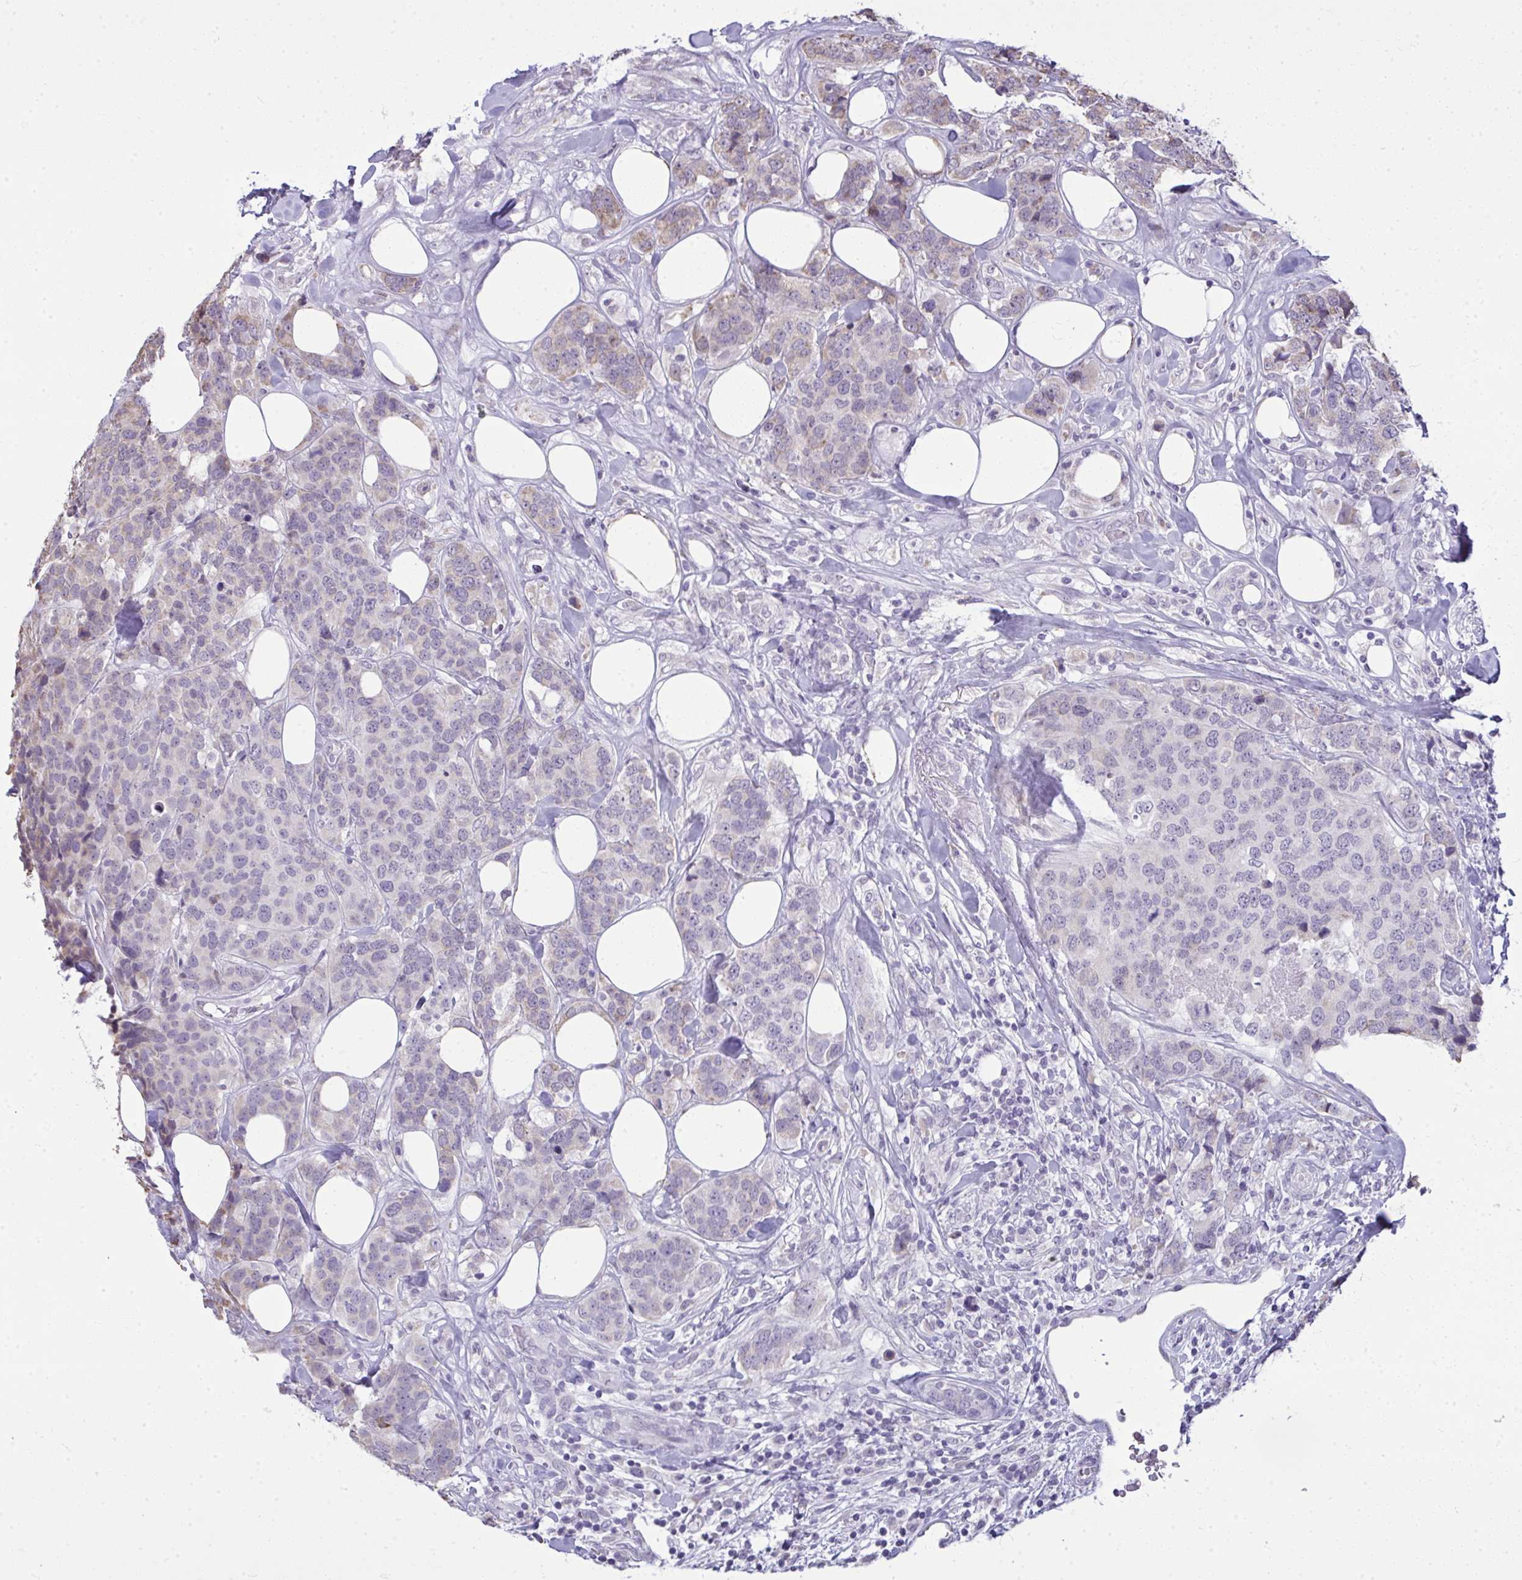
{"staining": {"intensity": "negative", "quantity": "none", "location": "none"}, "tissue": "breast cancer", "cell_type": "Tumor cells", "image_type": "cancer", "snomed": [{"axis": "morphology", "description": "Lobular carcinoma"}, {"axis": "topography", "description": "Breast"}], "caption": "High magnification brightfield microscopy of breast cancer stained with DAB (brown) and counterstained with hematoxylin (blue): tumor cells show no significant staining.", "gene": "NPPA", "patient": {"sex": "female", "age": 59}}